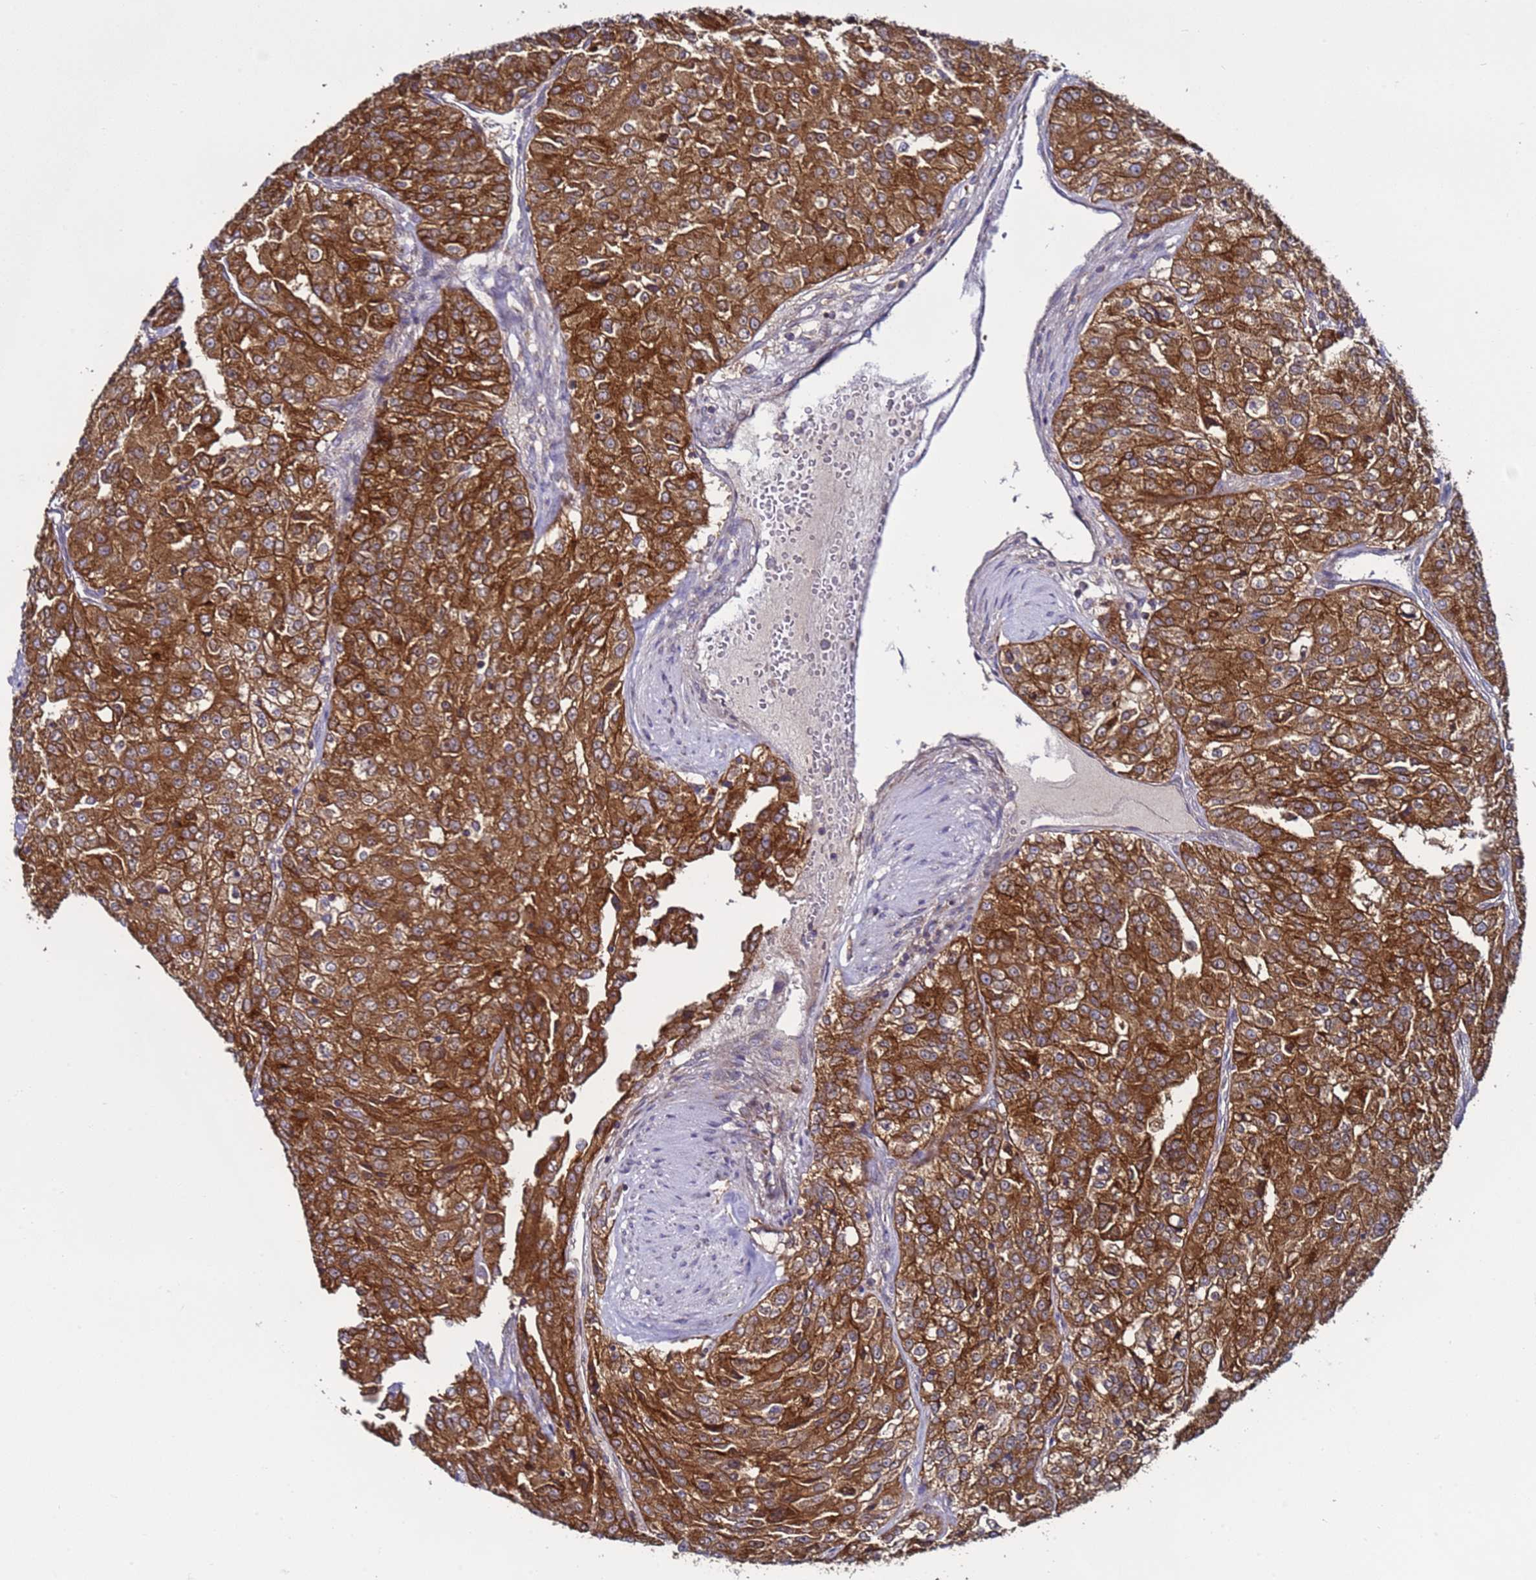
{"staining": {"intensity": "strong", "quantity": ">75%", "location": "cytoplasmic/membranous"}, "tissue": "renal cancer", "cell_type": "Tumor cells", "image_type": "cancer", "snomed": [{"axis": "morphology", "description": "Adenocarcinoma, NOS"}, {"axis": "topography", "description": "Kidney"}], "caption": "IHC of human renal adenocarcinoma exhibits high levels of strong cytoplasmic/membranous expression in about >75% of tumor cells.", "gene": "TMEM176B", "patient": {"sex": "female", "age": 63}}